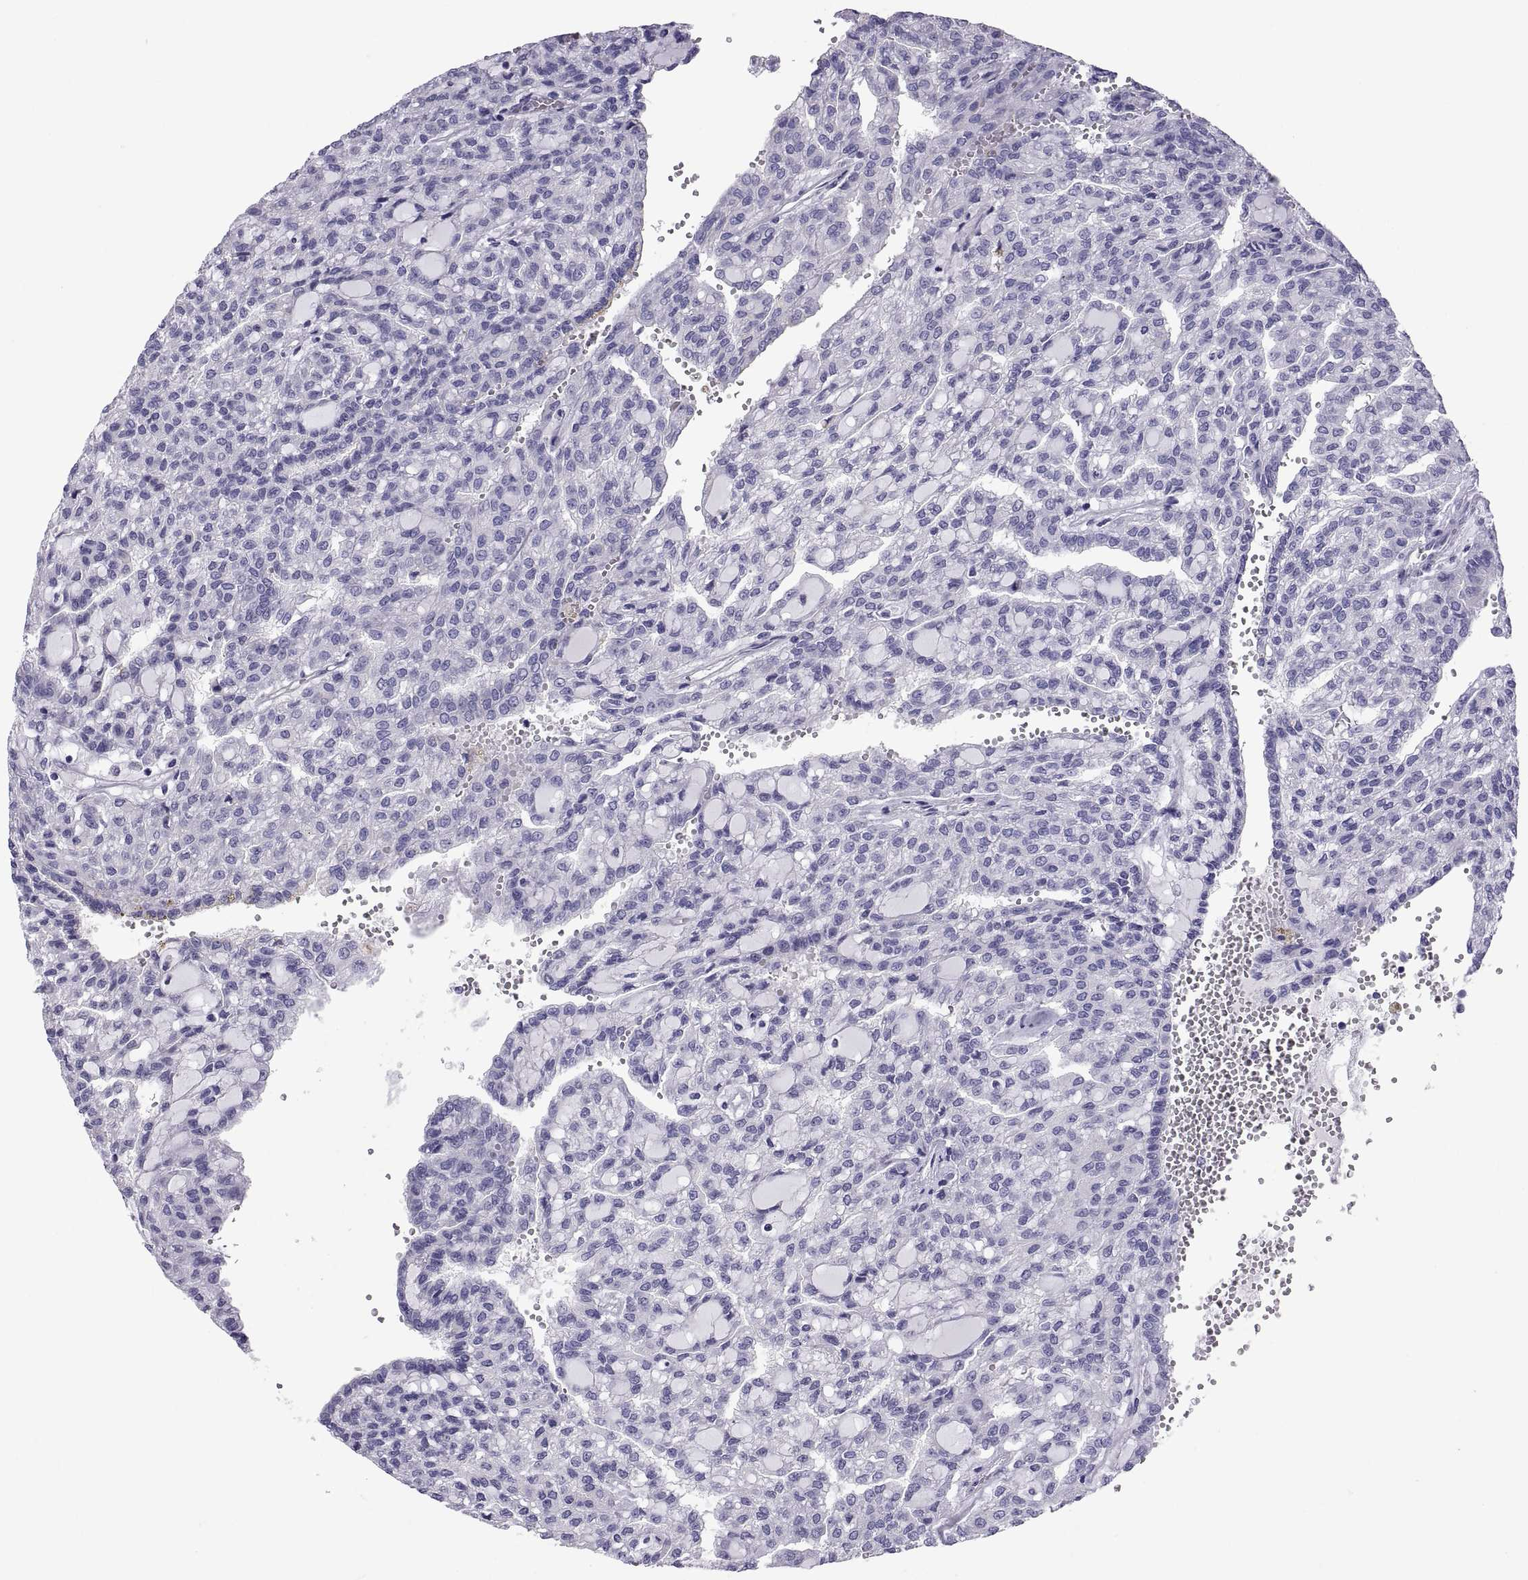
{"staining": {"intensity": "negative", "quantity": "none", "location": "none"}, "tissue": "renal cancer", "cell_type": "Tumor cells", "image_type": "cancer", "snomed": [{"axis": "morphology", "description": "Adenocarcinoma, NOS"}, {"axis": "topography", "description": "Kidney"}], "caption": "Immunohistochemistry histopathology image of neoplastic tissue: renal adenocarcinoma stained with DAB reveals no significant protein staining in tumor cells.", "gene": "RNASE12", "patient": {"sex": "male", "age": 63}}